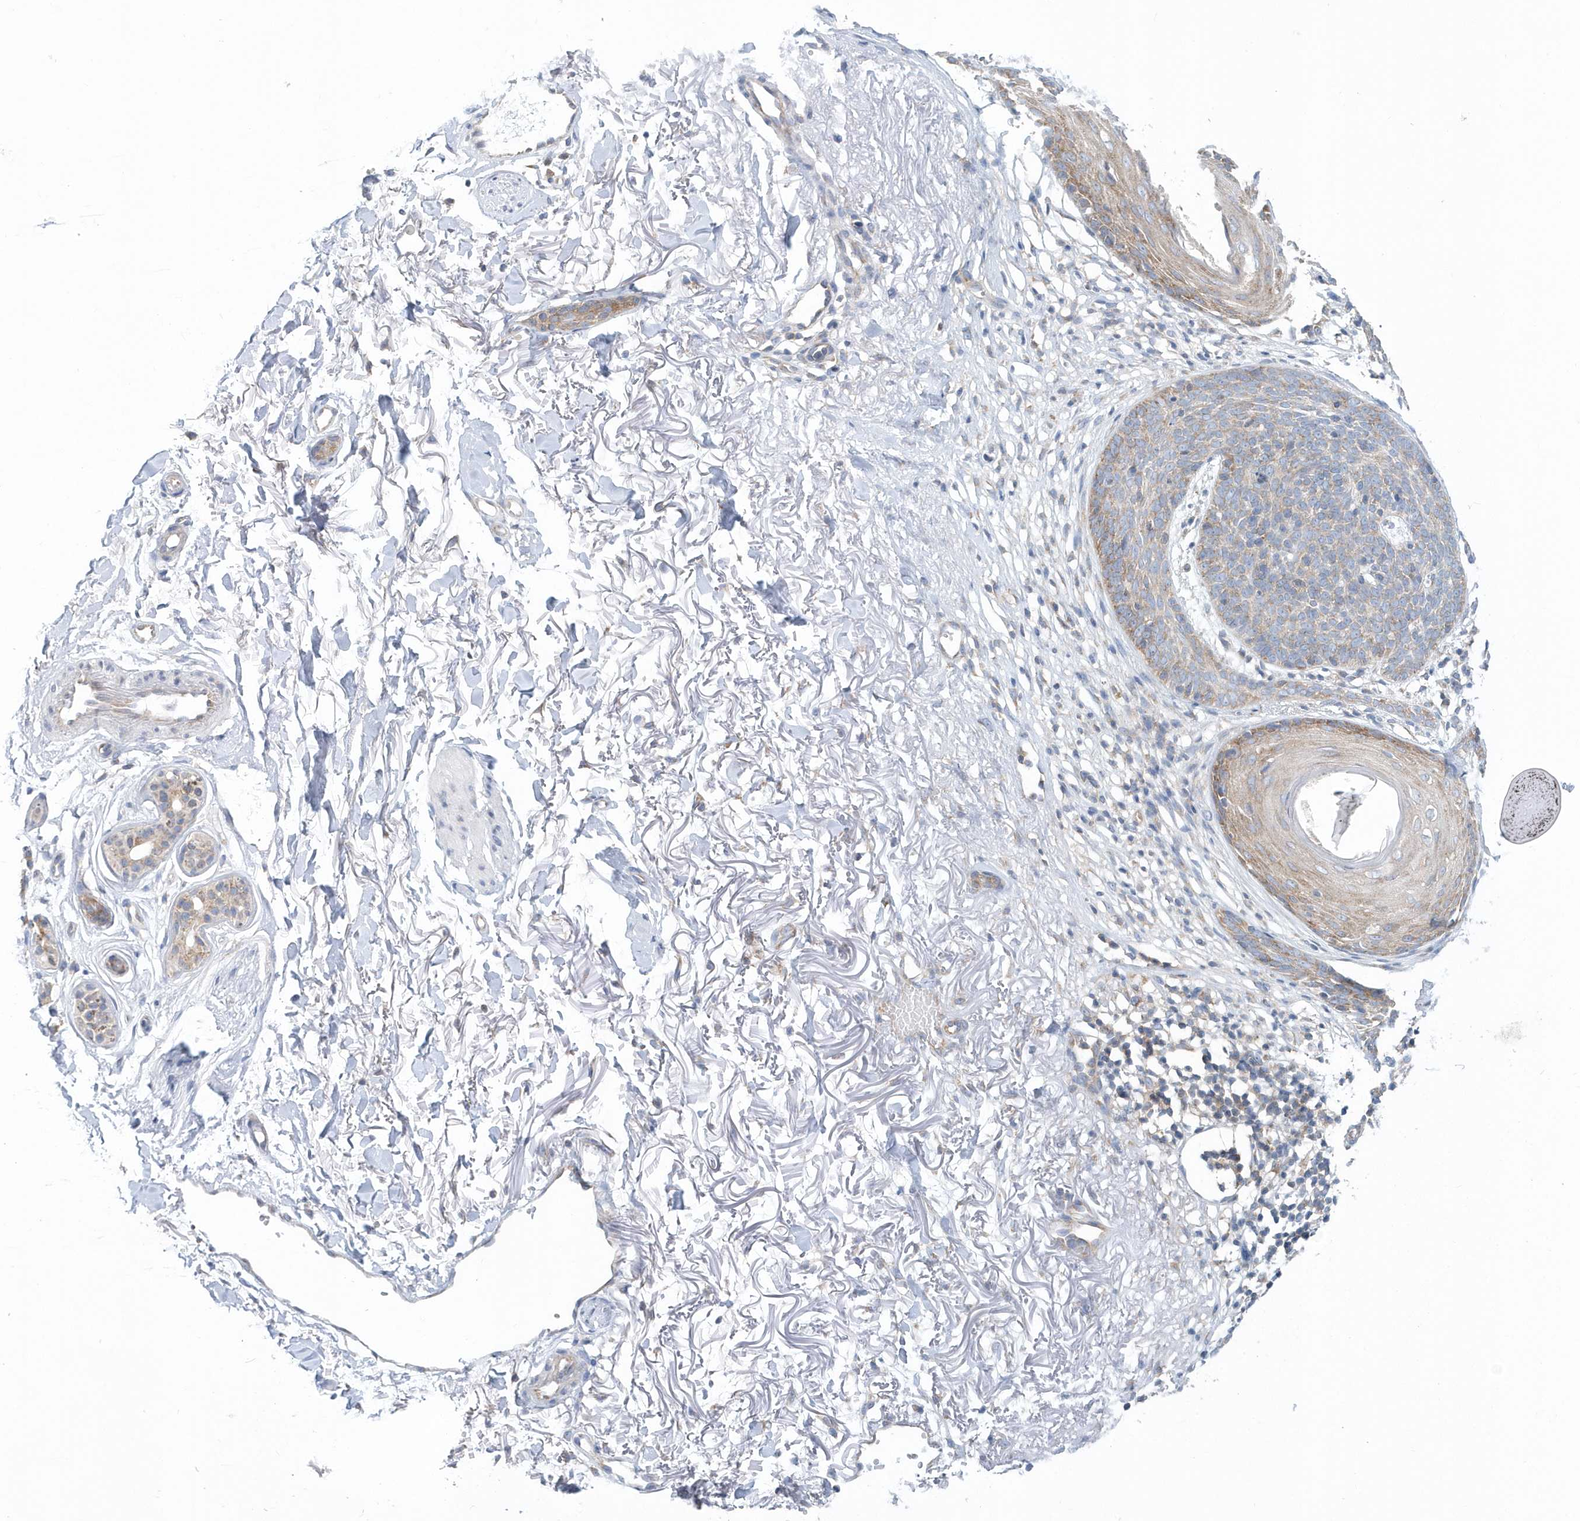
{"staining": {"intensity": "weak", "quantity": ">75%", "location": "cytoplasmic/membranous"}, "tissue": "skin cancer", "cell_type": "Tumor cells", "image_type": "cancer", "snomed": [{"axis": "morphology", "description": "Normal tissue, NOS"}, {"axis": "morphology", "description": "Basal cell carcinoma"}, {"axis": "topography", "description": "Skin"}], "caption": "Tumor cells display low levels of weak cytoplasmic/membranous staining in about >75% of cells in human skin cancer. Using DAB (3,3'-diaminobenzidine) (brown) and hematoxylin (blue) stains, captured at high magnification using brightfield microscopy.", "gene": "EIF3C", "patient": {"sex": "female", "age": 70}}